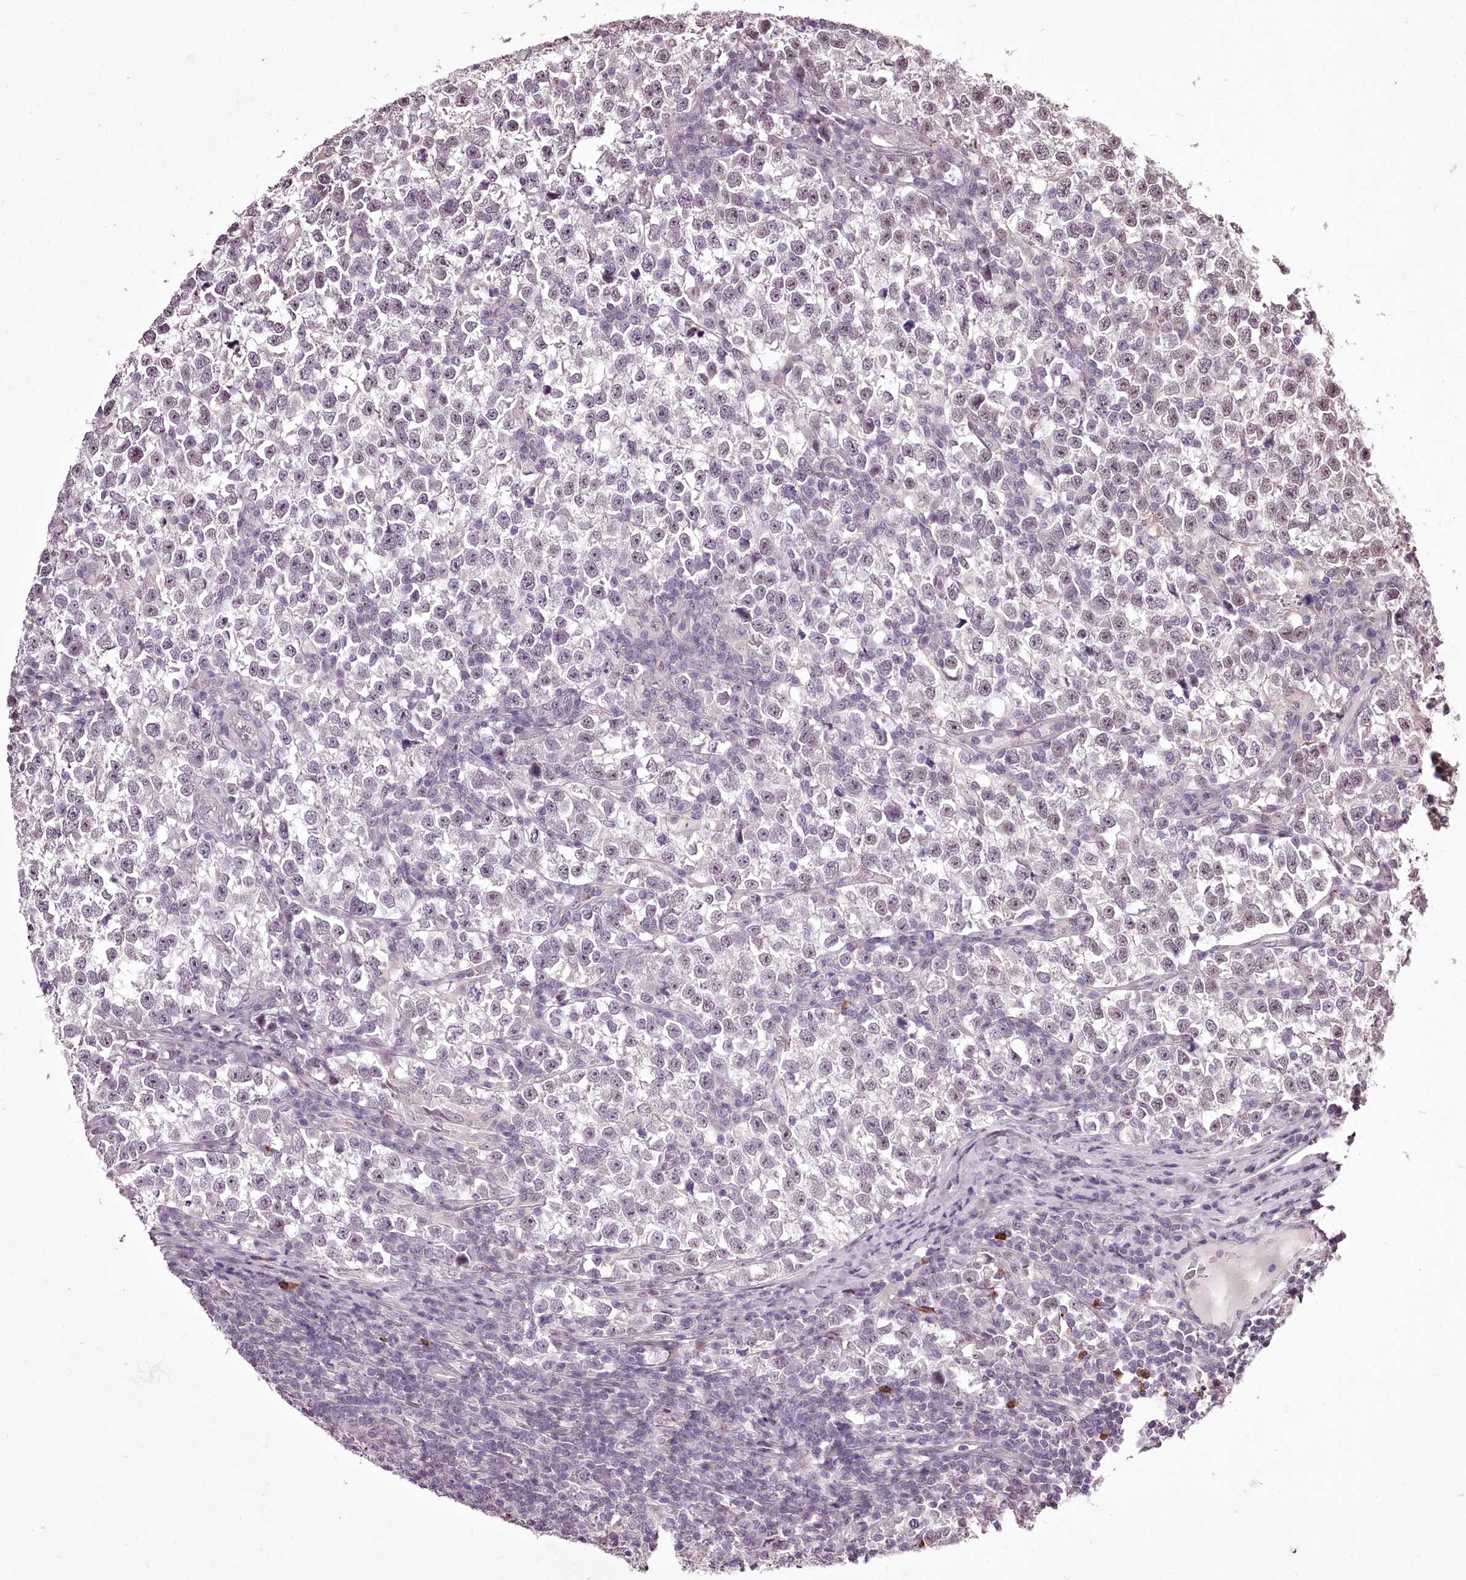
{"staining": {"intensity": "negative", "quantity": "none", "location": "none"}, "tissue": "testis cancer", "cell_type": "Tumor cells", "image_type": "cancer", "snomed": [{"axis": "morphology", "description": "Normal tissue, NOS"}, {"axis": "morphology", "description": "Seminoma, NOS"}, {"axis": "topography", "description": "Testis"}], "caption": "Tumor cells are negative for protein expression in human testis cancer (seminoma).", "gene": "ADRA1D", "patient": {"sex": "male", "age": 43}}